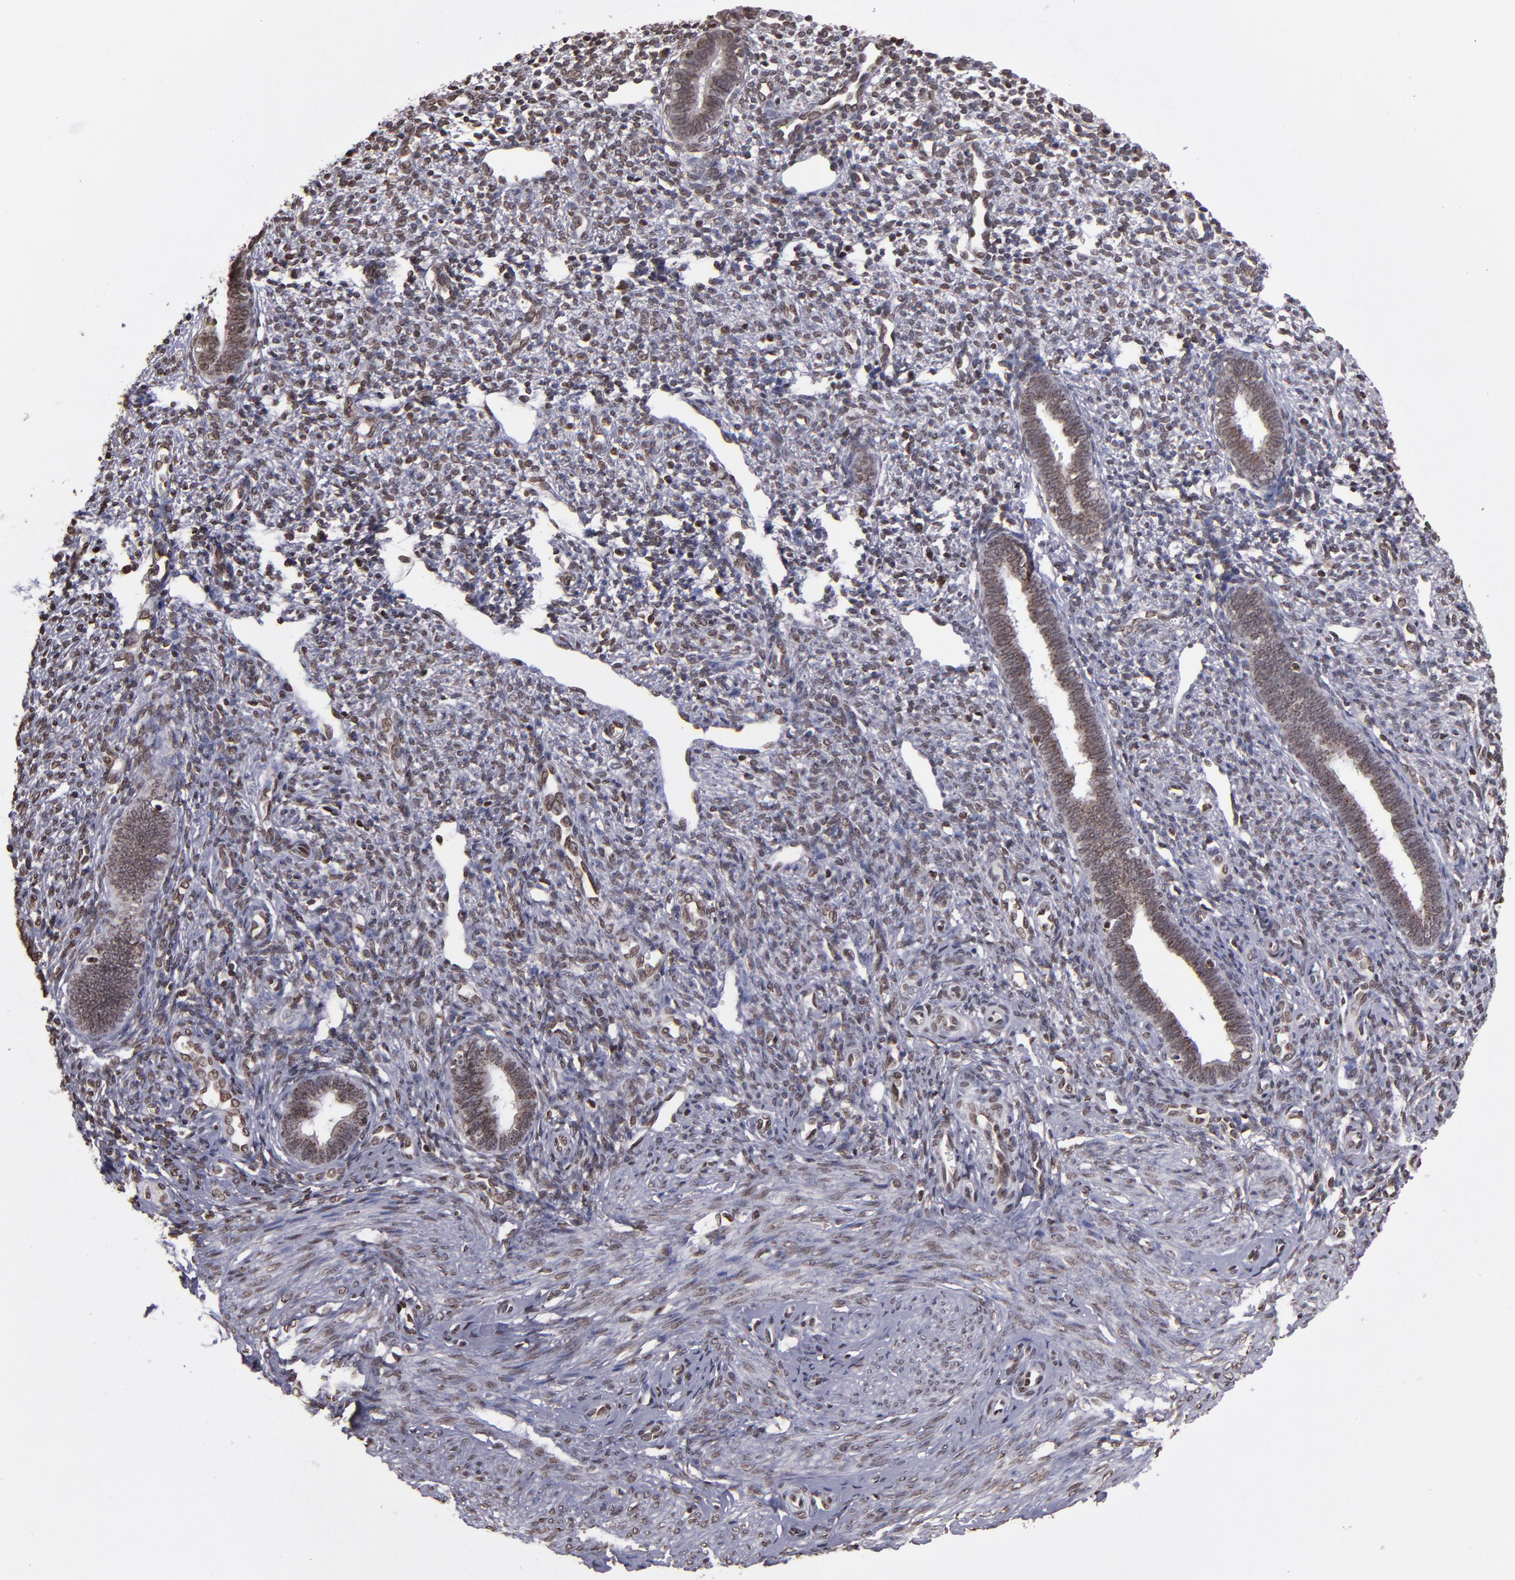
{"staining": {"intensity": "moderate", "quantity": "25%-75%", "location": "nuclear"}, "tissue": "endometrium", "cell_type": "Cells in endometrial stroma", "image_type": "normal", "snomed": [{"axis": "morphology", "description": "Normal tissue, NOS"}, {"axis": "topography", "description": "Endometrium"}], "caption": "The micrograph shows staining of normal endometrium, revealing moderate nuclear protein staining (brown color) within cells in endometrial stroma.", "gene": "CSDC2", "patient": {"sex": "female", "age": 27}}